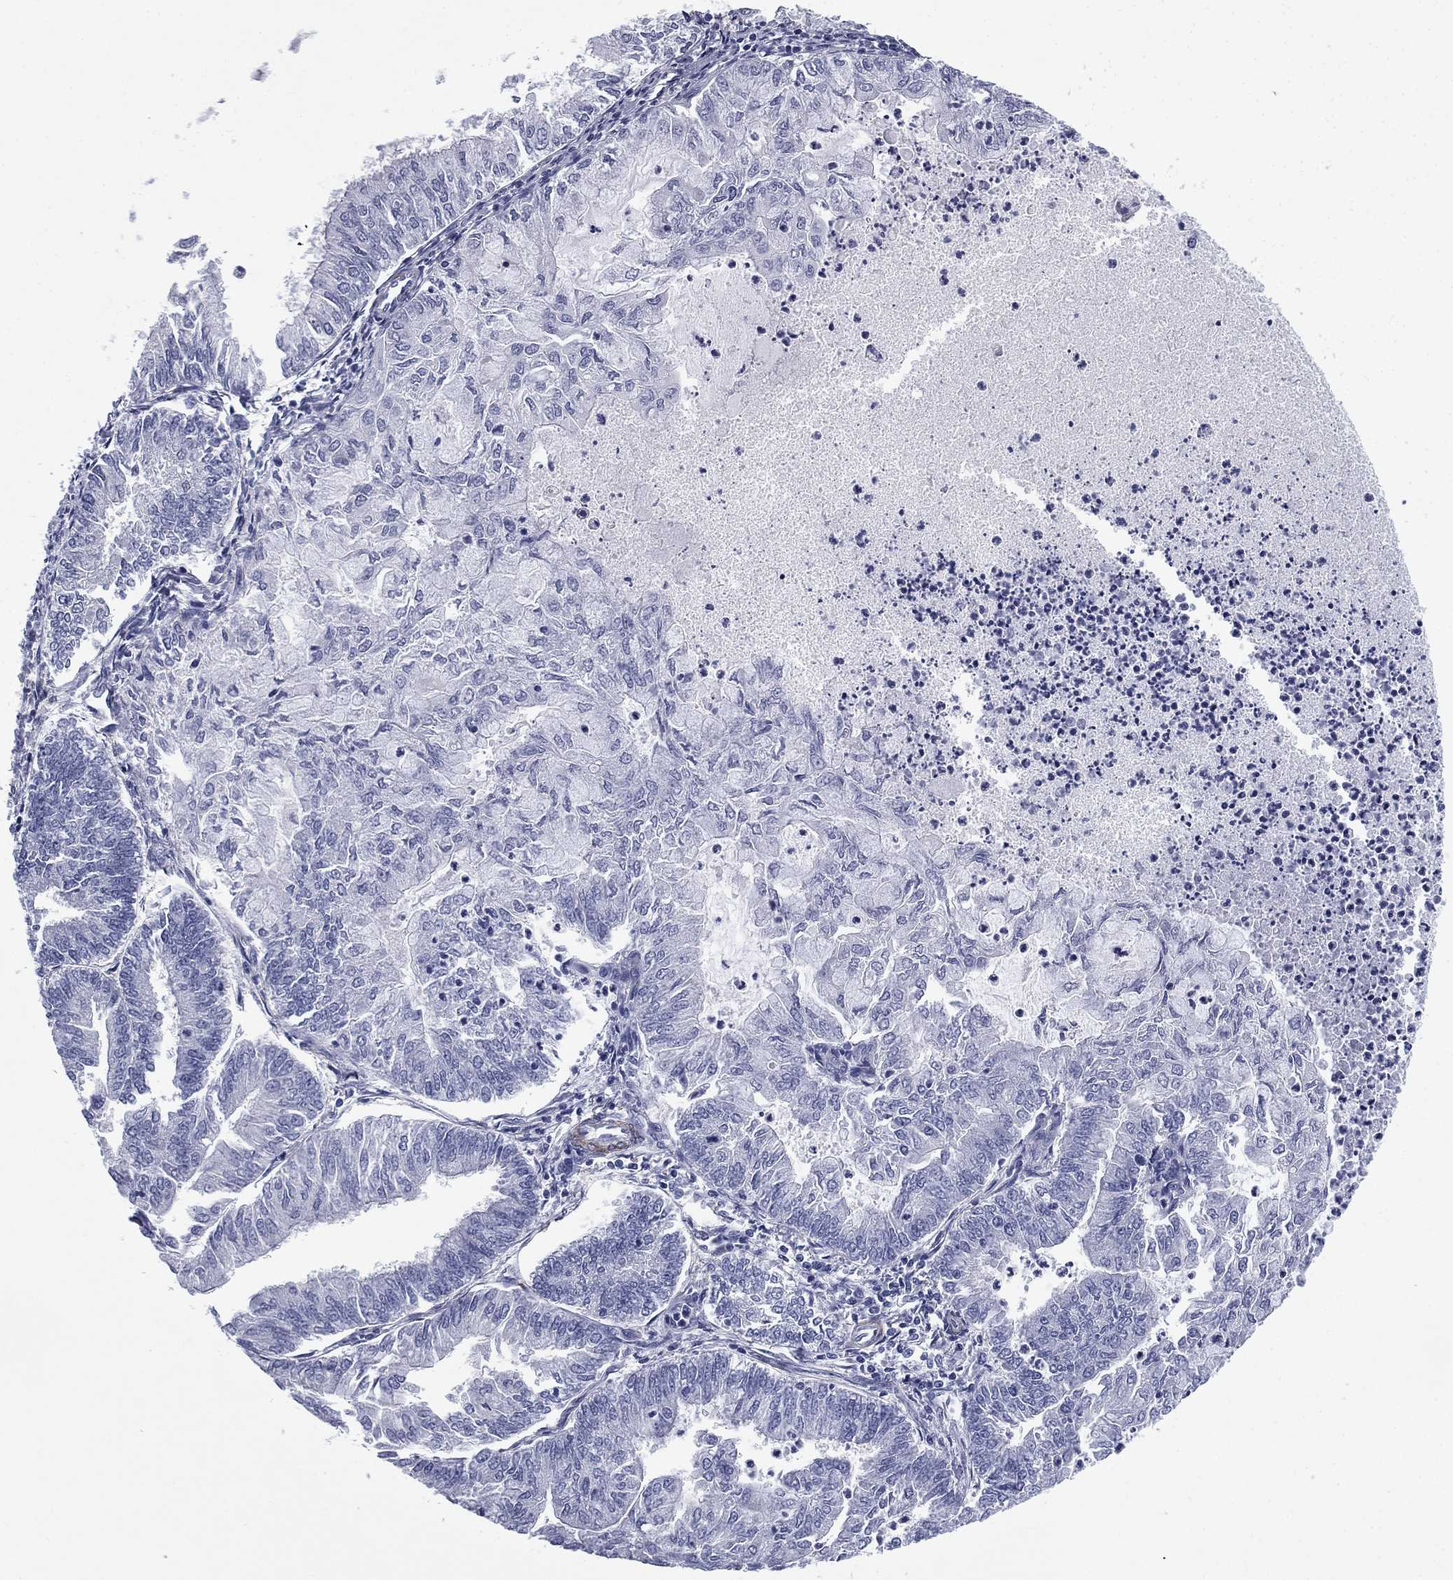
{"staining": {"intensity": "negative", "quantity": "none", "location": "none"}, "tissue": "endometrial cancer", "cell_type": "Tumor cells", "image_type": "cancer", "snomed": [{"axis": "morphology", "description": "Adenocarcinoma, NOS"}, {"axis": "topography", "description": "Endometrium"}], "caption": "The photomicrograph demonstrates no significant staining in tumor cells of endometrial cancer.", "gene": "CAVIN3", "patient": {"sex": "female", "age": 59}}